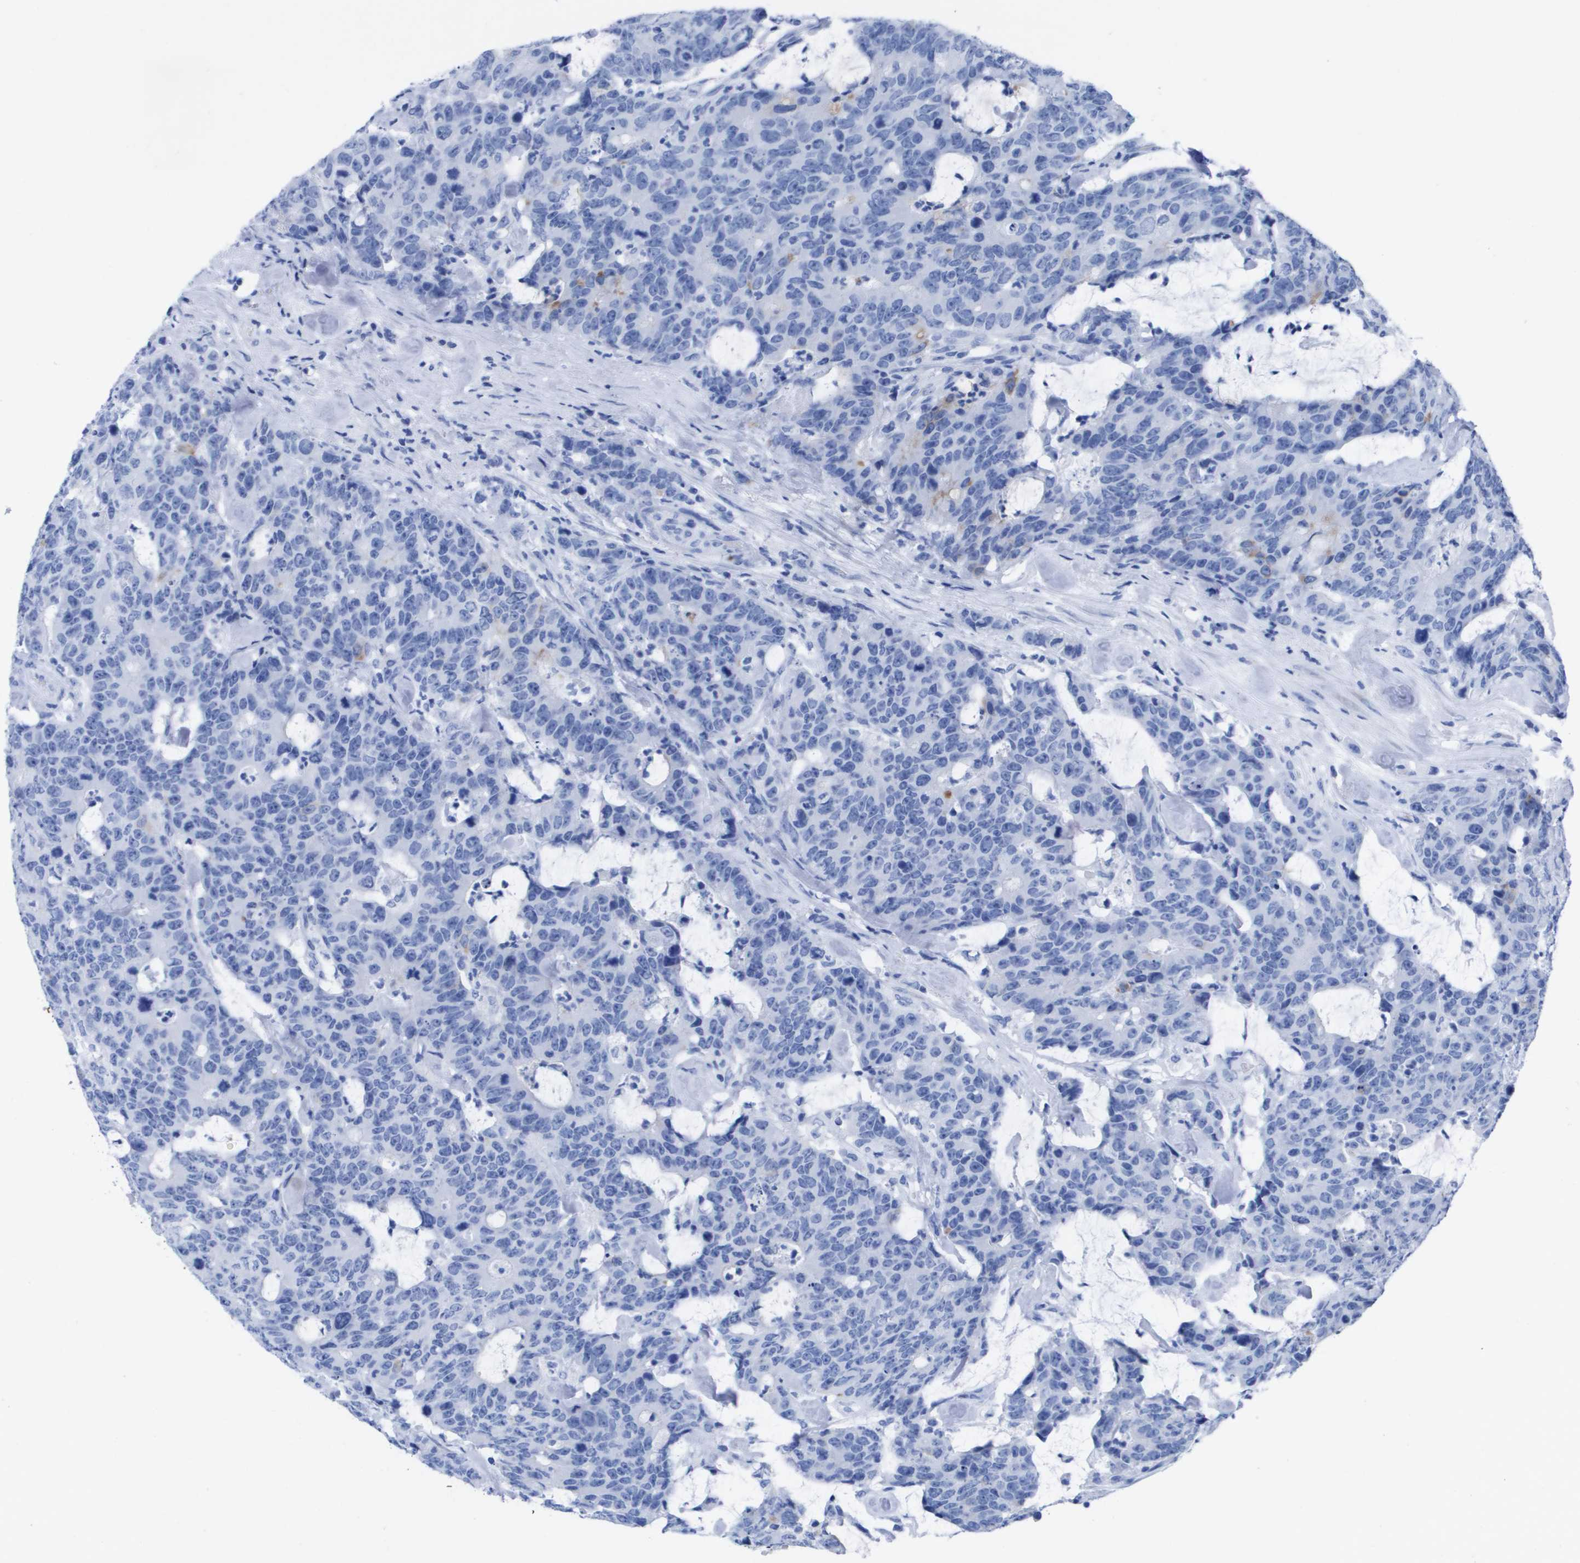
{"staining": {"intensity": "negative", "quantity": "none", "location": "none"}, "tissue": "colorectal cancer", "cell_type": "Tumor cells", "image_type": "cancer", "snomed": [{"axis": "morphology", "description": "Adenocarcinoma, NOS"}, {"axis": "topography", "description": "Colon"}], "caption": "Immunohistochemistry (IHC) of colorectal adenocarcinoma demonstrates no positivity in tumor cells. Nuclei are stained in blue.", "gene": "KCNA3", "patient": {"sex": "female", "age": 86}}